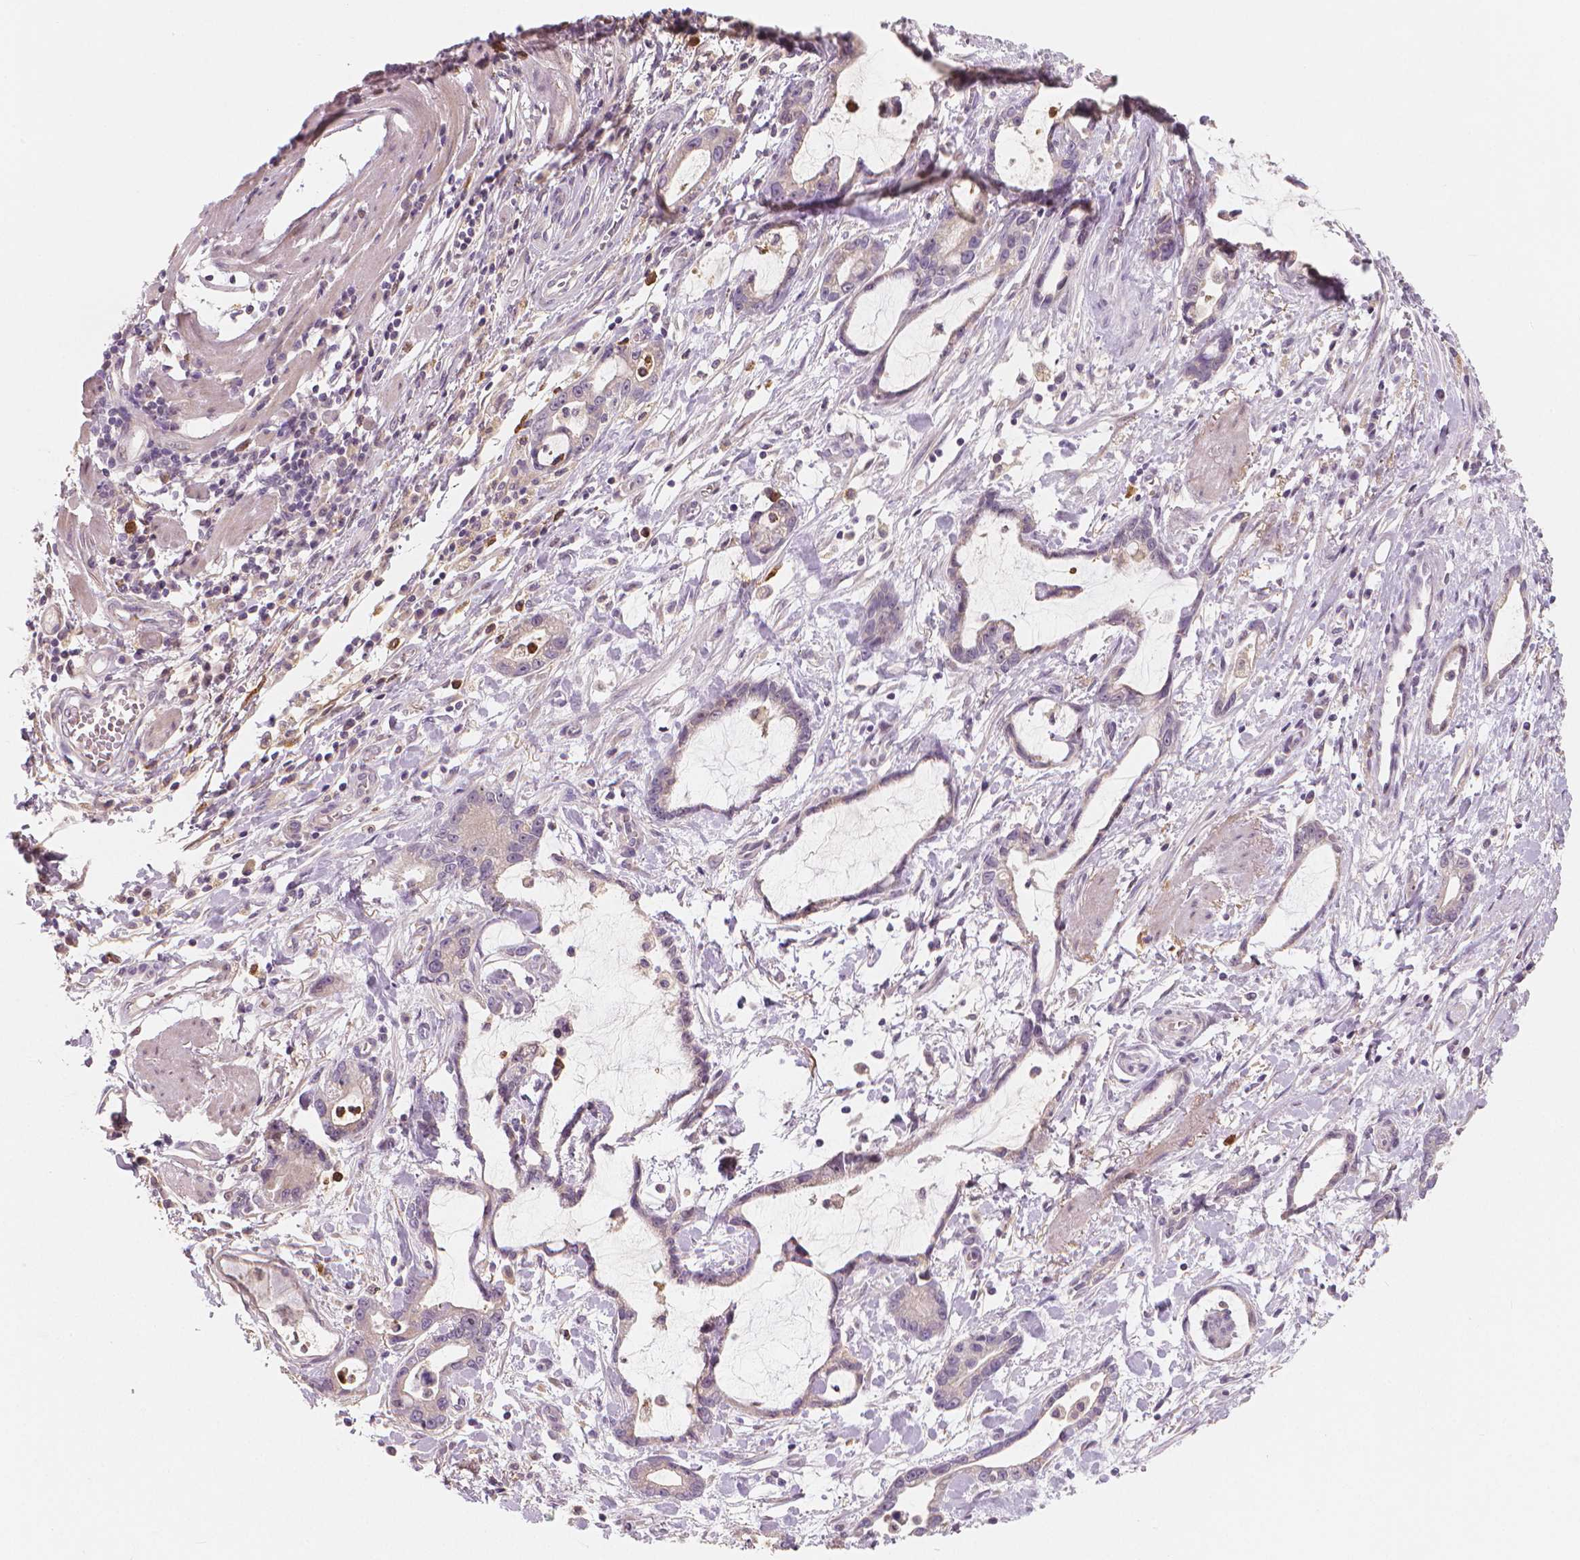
{"staining": {"intensity": "negative", "quantity": "none", "location": "none"}, "tissue": "stomach cancer", "cell_type": "Tumor cells", "image_type": "cancer", "snomed": [{"axis": "morphology", "description": "Adenocarcinoma, NOS"}, {"axis": "topography", "description": "Stomach"}], "caption": "Immunohistochemical staining of human stomach cancer (adenocarcinoma) demonstrates no significant positivity in tumor cells. (Immunohistochemistry, brightfield microscopy, high magnification).", "gene": "RNASE7", "patient": {"sex": "male", "age": 55}}